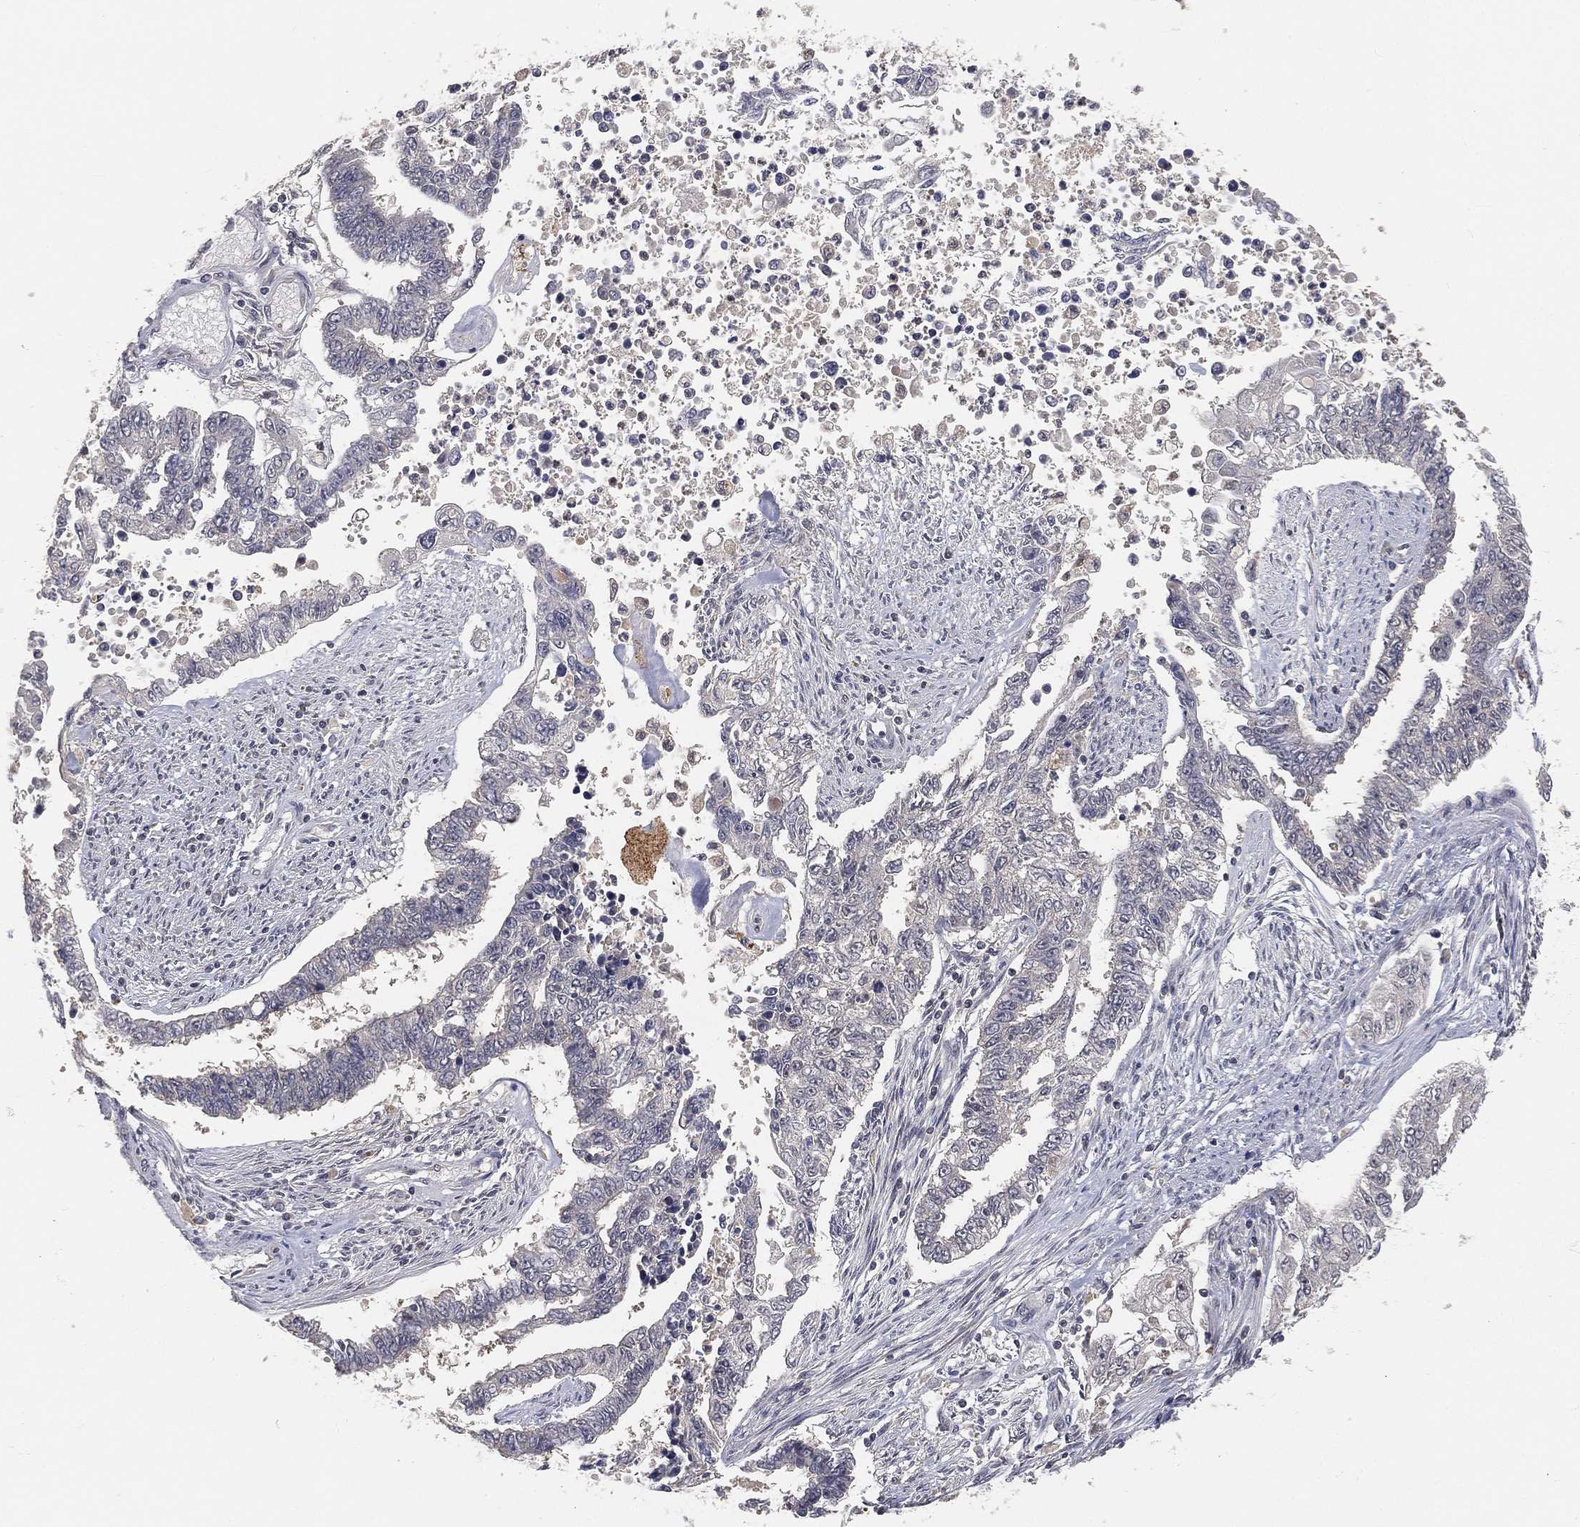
{"staining": {"intensity": "negative", "quantity": "none", "location": "none"}, "tissue": "endometrial cancer", "cell_type": "Tumor cells", "image_type": "cancer", "snomed": [{"axis": "morphology", "description": "Adenocarcinoma, NOS"}, {"axis": "topography", "description": "Uterus"}], "caption": "Tumor cells show no significant protein positivity in endometrial cancer.", "gene": "MAPK1", "patient": {"sex": "female", "age": 59}}